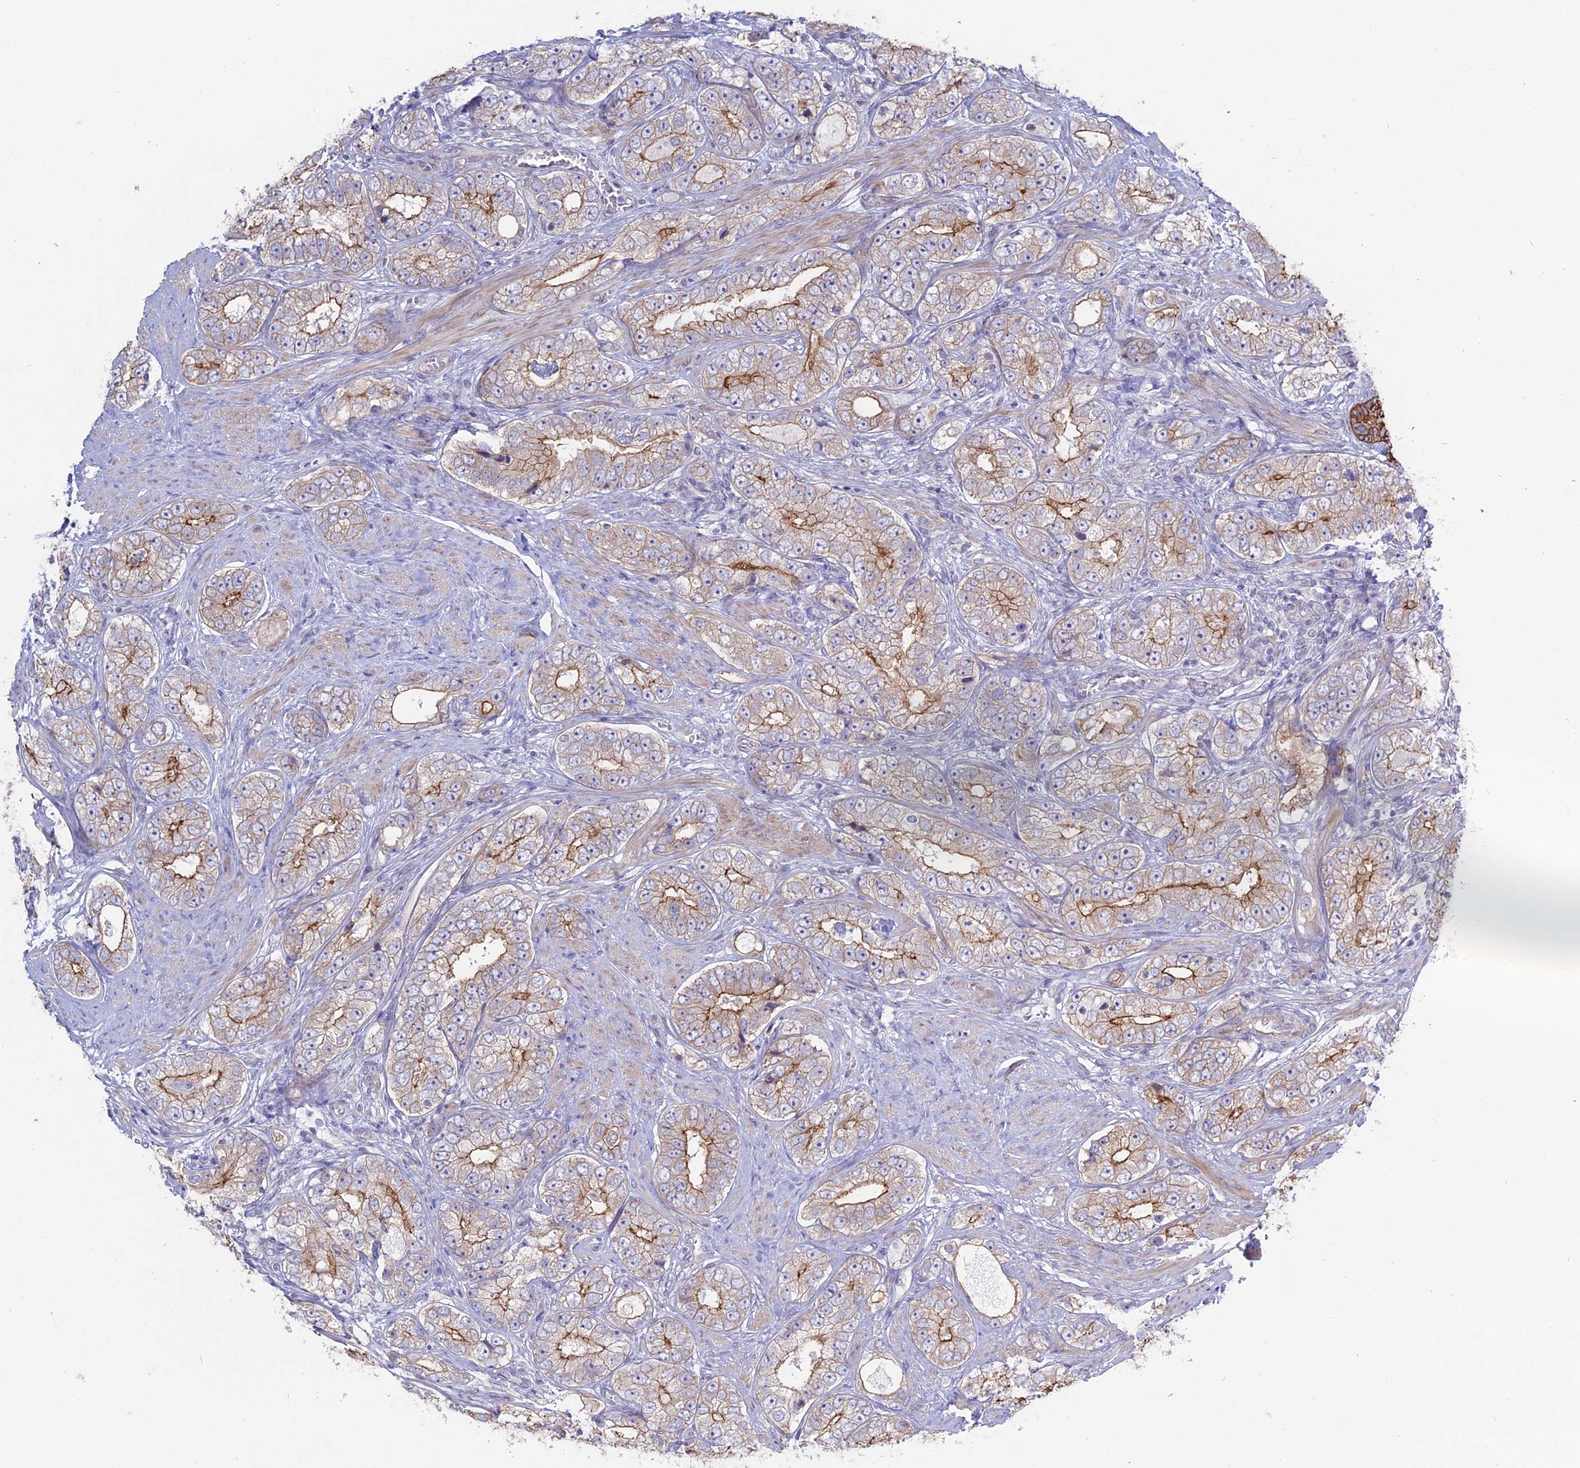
{"staining": {"intensity": "moderate", "quantity": ">75%", "location": "cytoplasmic/membranous"}, "tissue": "prostate cancer", "cell_type": "Tumor cells", "image_type": "cancer", "snomed": [{"axis": "morphology", "description": "Adenocarcinoma, High grade"}, {"axis": "topography", "description": "Prostate"}], "caption": "There is medium levels of moderate cytoplasmic/membranous staining in tumor cells of adenocarcinoma (high-grade) (prostate), as demonstrated by immunohistochemical staining (brown color).", "gene": "MYO5B", "patient": {"sex": "male", "age": 56}}